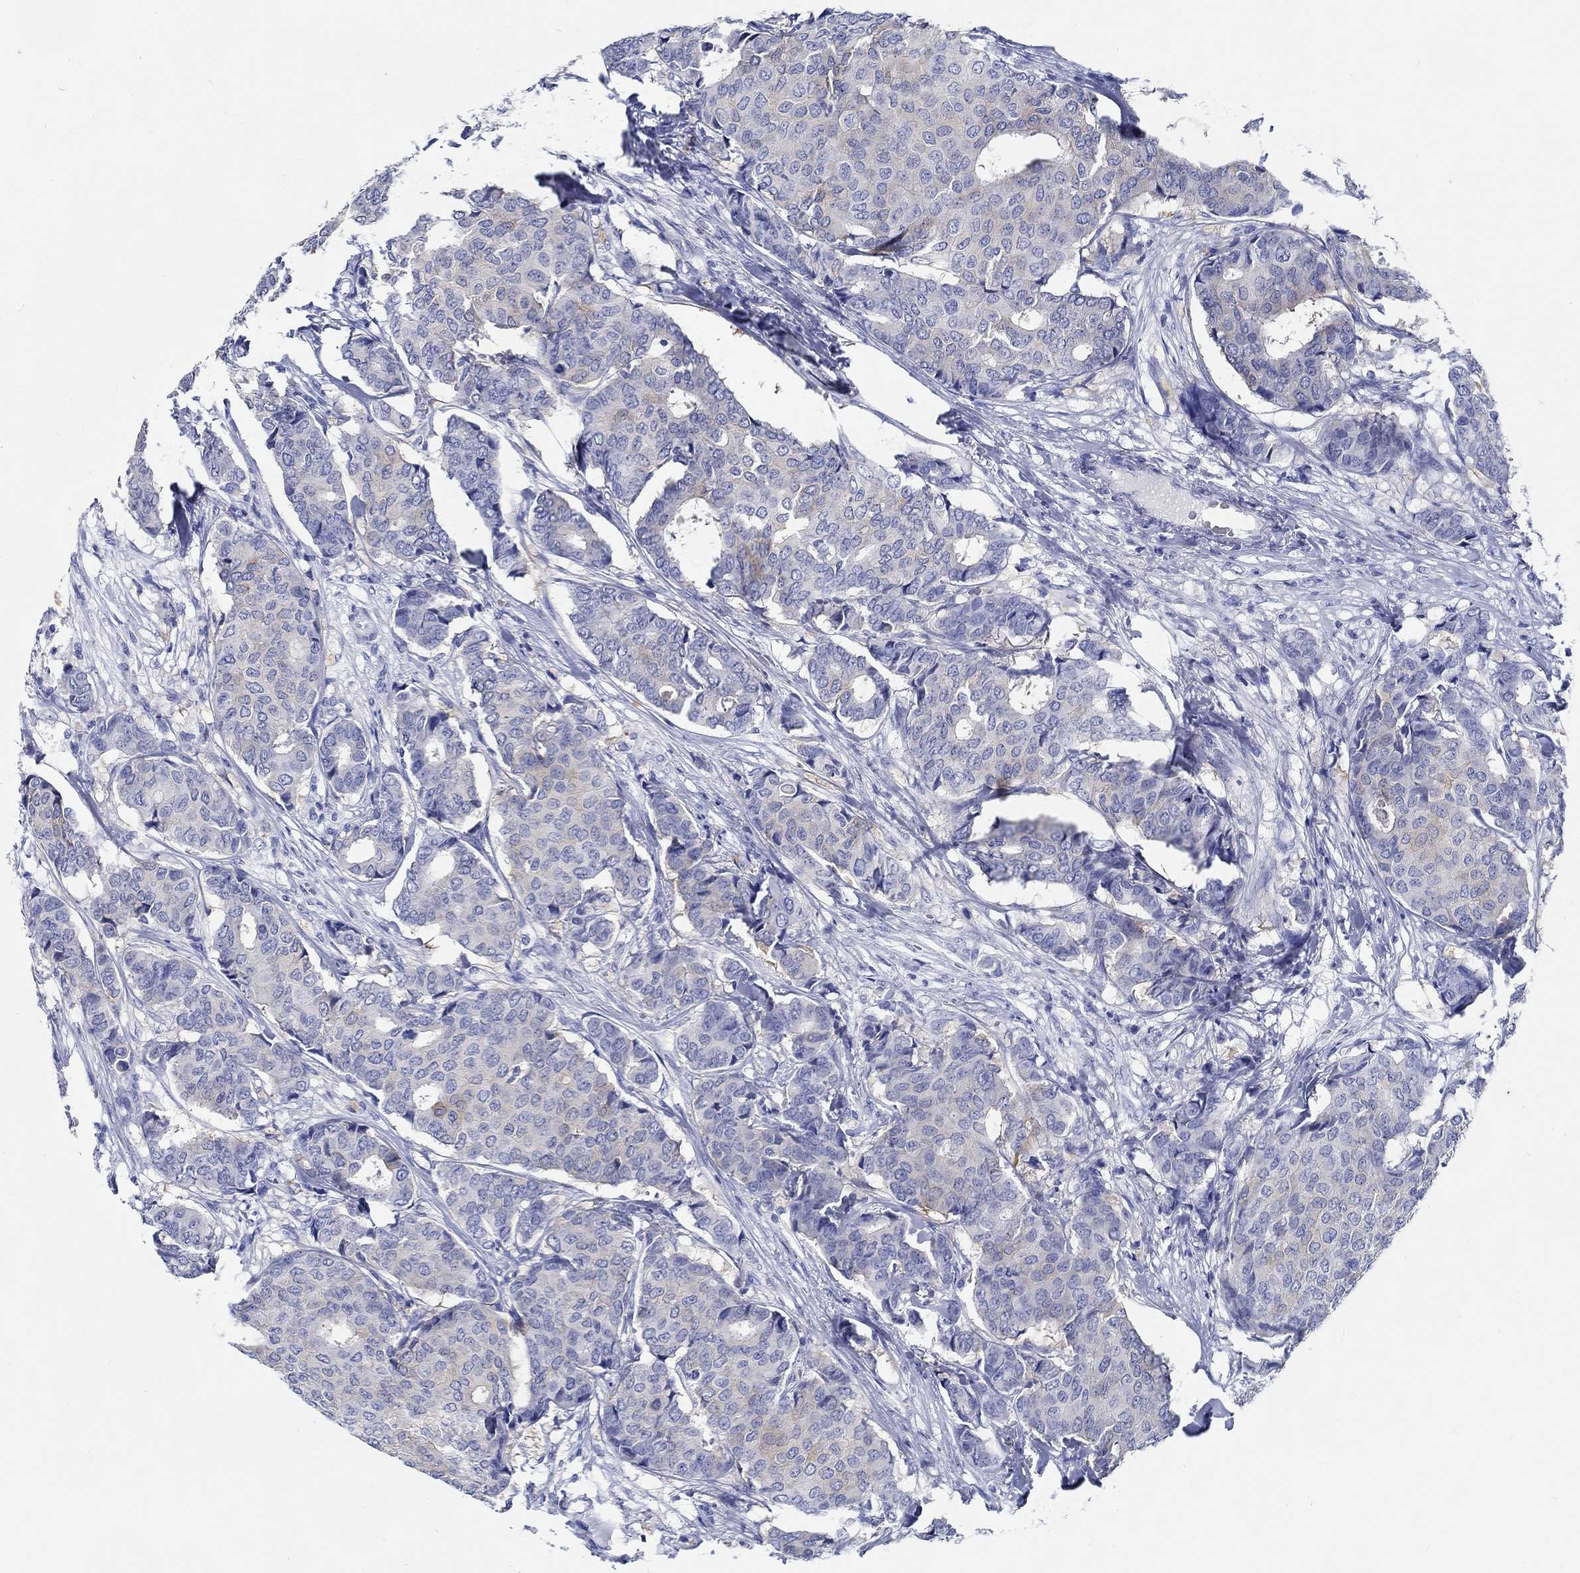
{"staining": {"intensity": "weak", "quantity": "<25%", "location": "cytoplasmic/membranous"}, "tissue": "breast cancer", "cell_type": "Tumor cells", "image_type": "cancer", "snomed": [{"axis": "morphology", "description": "Duct carcinoma"}, {"axis": "topography", "description": "Breast"}], "caption": "The photomicrograph exhibits no staining of tumor cells in intraductal carcinoma (breast).", "gene": "FBXO2", "patient": {"sex": "female", "age": 75}}